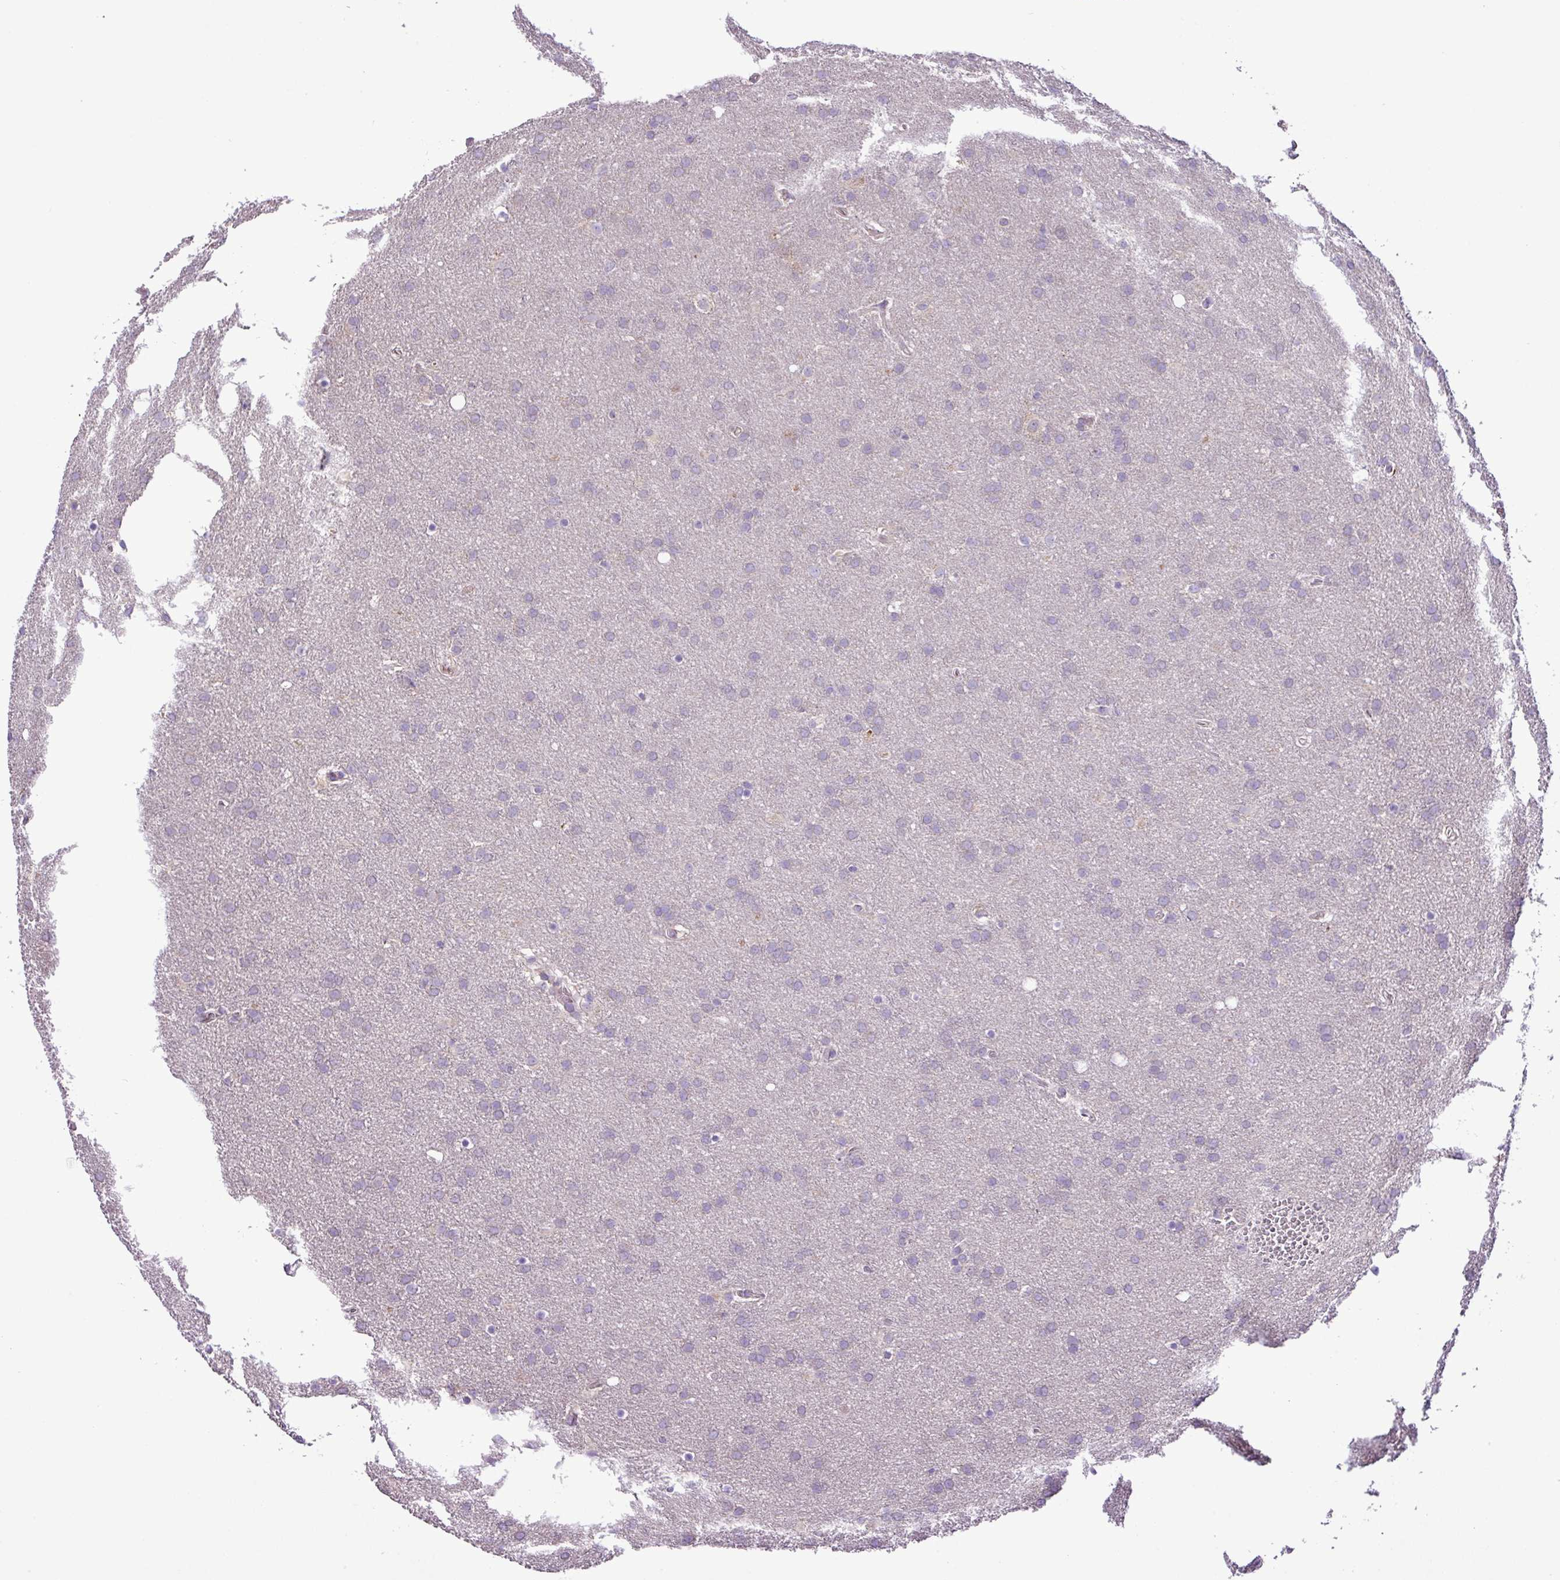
{"staining": {"intensity": "negative", "quantity": "none", "location": "none"}, "tissue": "glioma", "cell_type": "Tumor cells", "image_type": "cancer", "snomed": [{"axis": "morphology", "description": "Glioma, malignant, Low grade"}, {"axis": "topography", "description": "Brain"}], "caption": "Histopathology image shows no protein staining in tumor cells of malignant low-grade glioma tissue.", "gene": "FAM183A", "patient": {"sex": "female", "age": 32}}